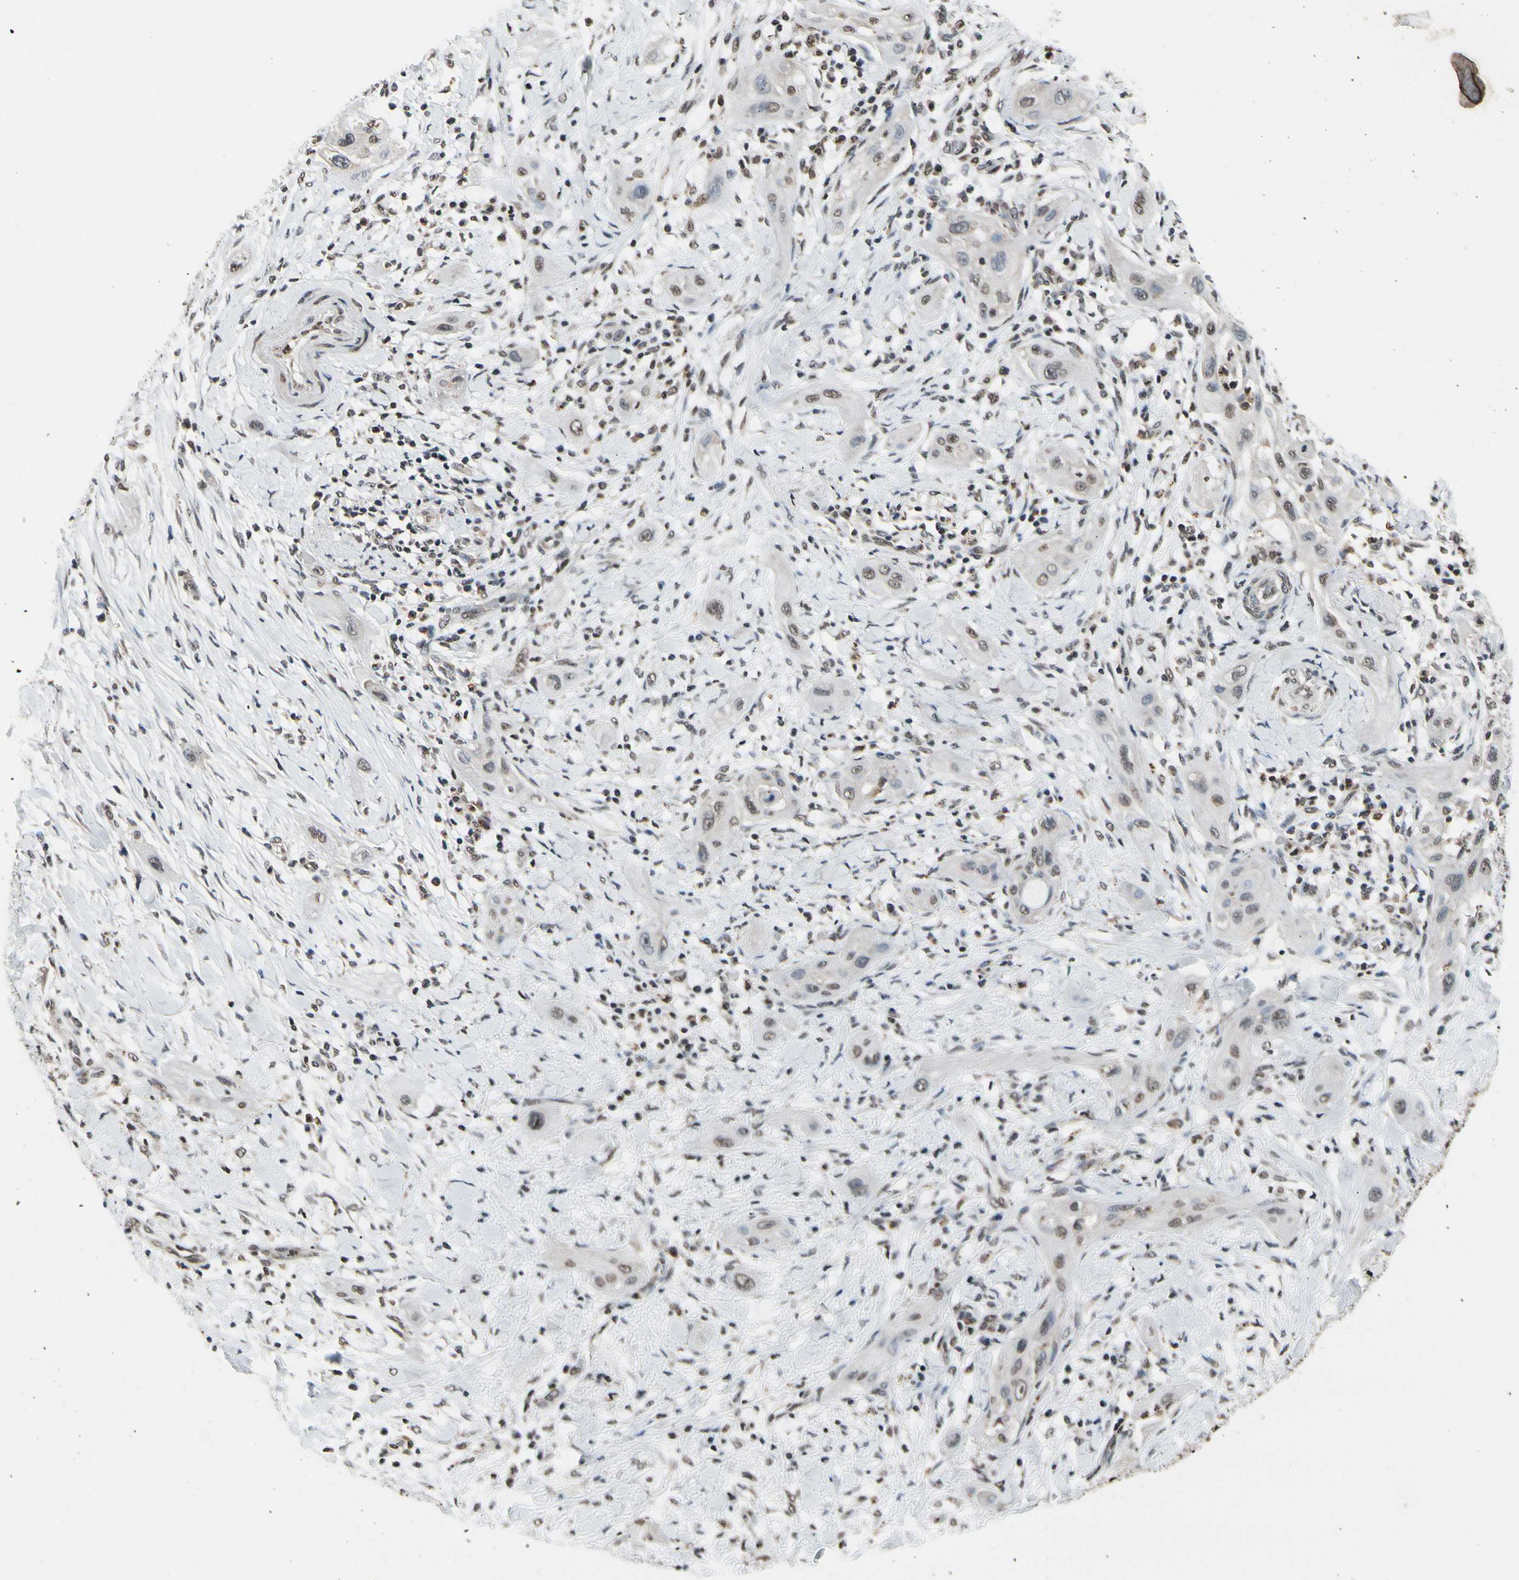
{"staining": {"intensity": "weak", "quantity": "<25%", "location": "nuclear"}, "tissue": "lung cancer", "cell_type": "Tumor cells", "image_type": "cancer", "snomed": [{"axis": "morphology", "description": "Squamous cell carcinoma, NOS"}, {"axis": "topography", "description": "Lung"}], "caption": "Lung squamous cell carcinoma stained for a protein using IHC exhibits no positivity tumor cells.", "gene": "HIPK2", "patient": {"sex": "female", "age": 47}}